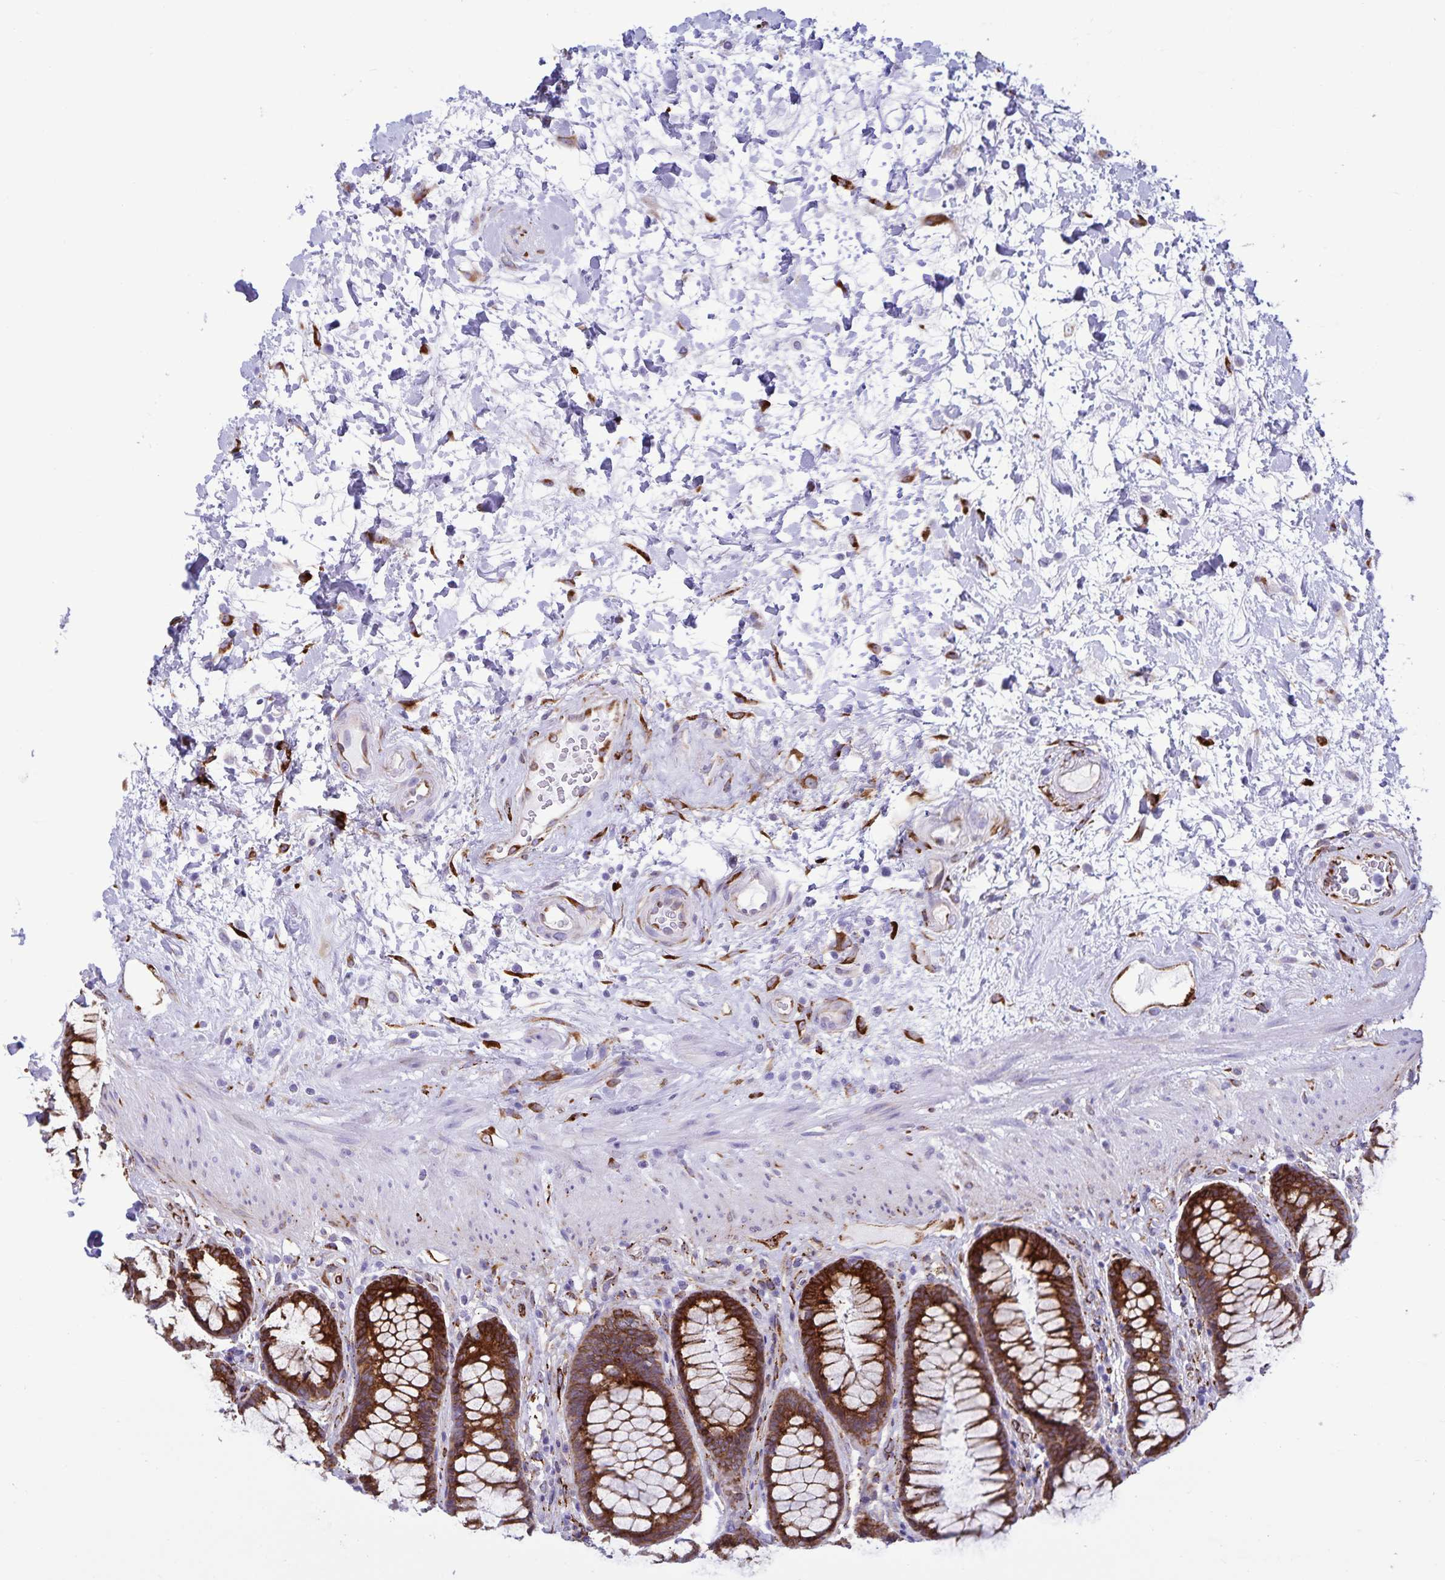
{"staining": {"intensity": "strong", "quantity": ">75%", "location": "cytoplasmic/membranous"}, "tissue": "rectum", "cell_type": "Glandular cells", "image_type": "normal", "snomed": [{"axis": "morphology", "description": "Normal tissue, NOS"}, {"axis": "topography", "description": "Rectum"}], "caption": "The image demonstrates immunohistochemical staining of unremarkable rectum. There is strong cytoplasmic/membranous expression is appreciated in approximately >75% of glandular cells.", "gene": "RCN1", "patient": {"sex": "male", "age": 72}}